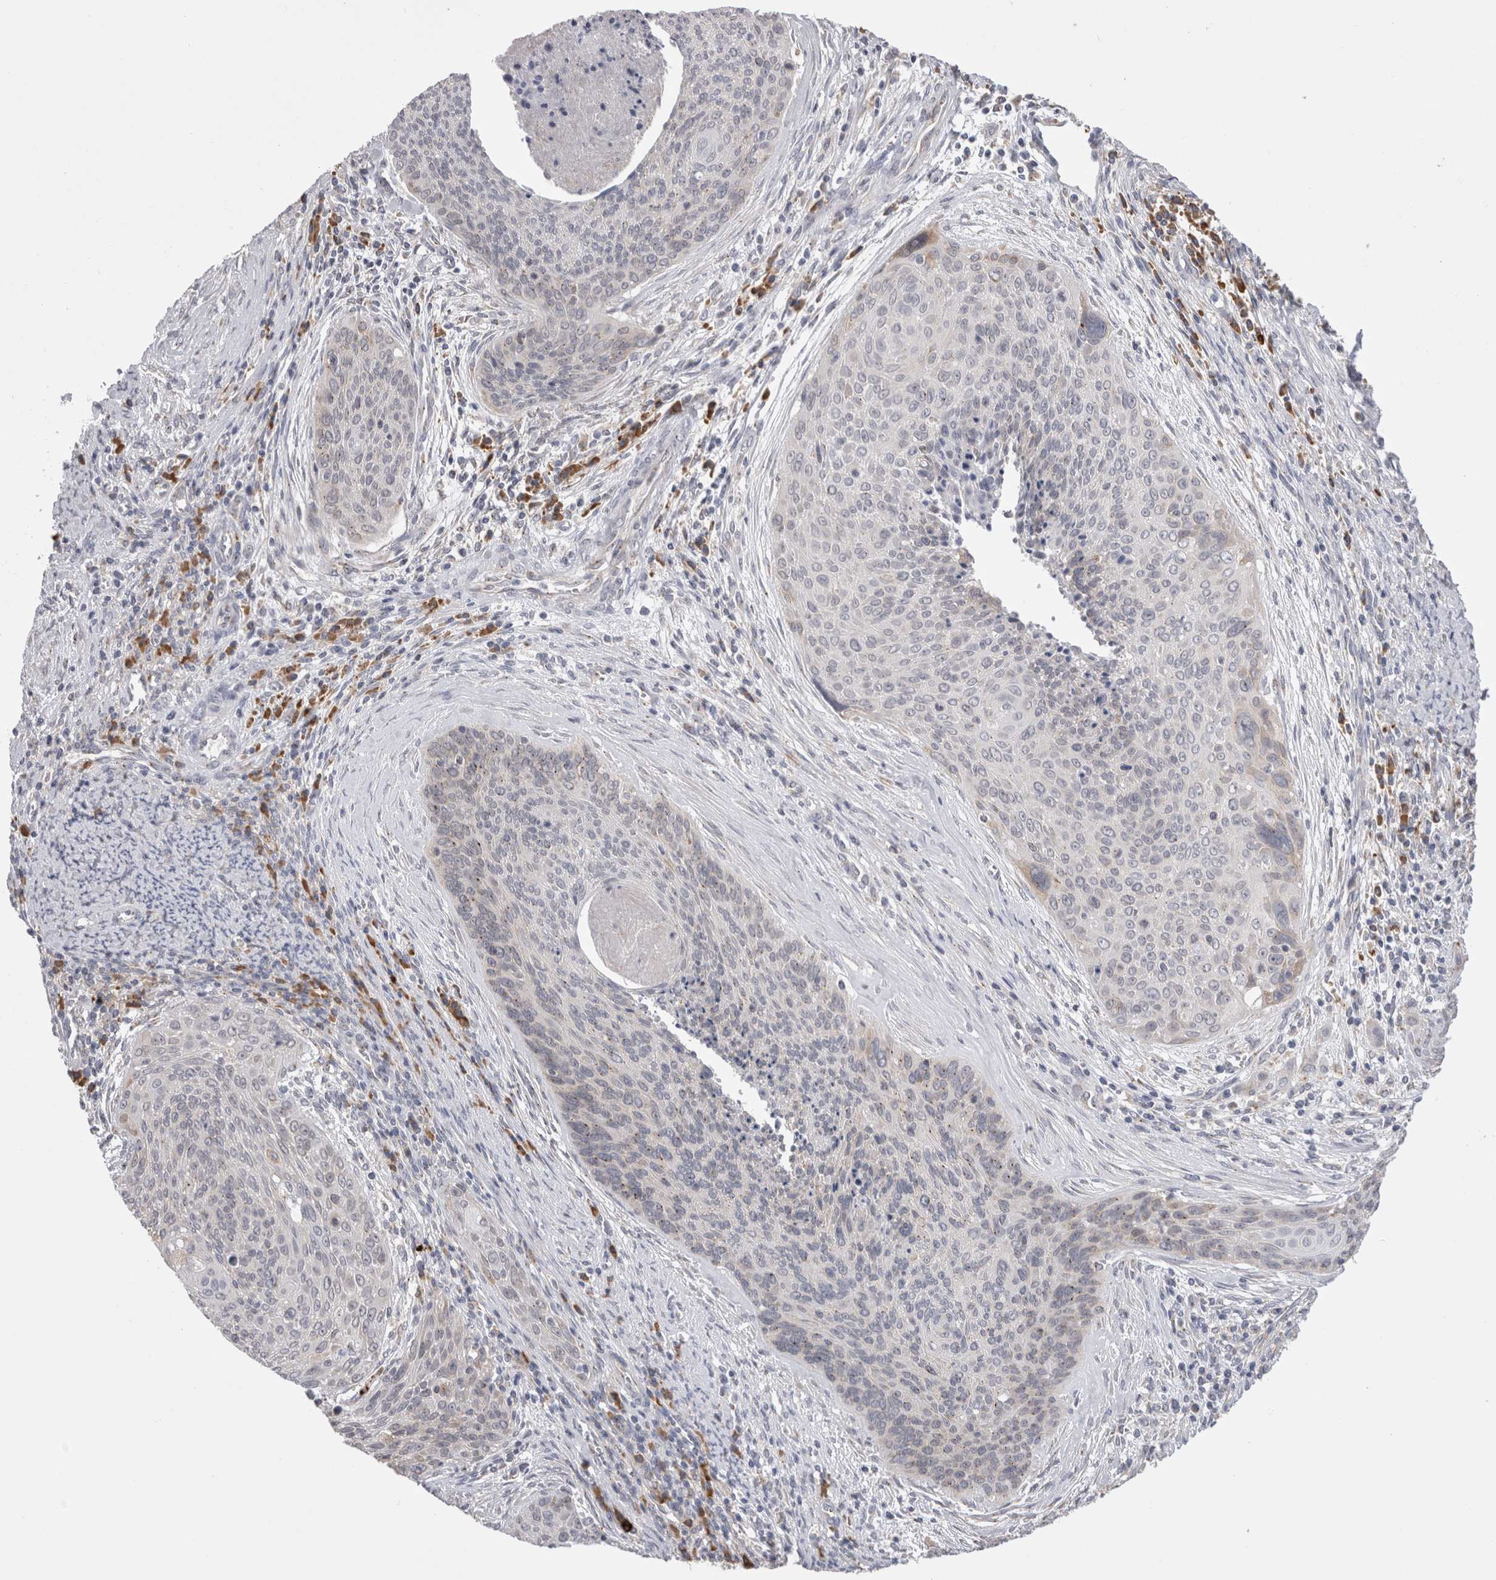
{"staining": {"intensity": "negative", "quantity": "none", "location": "none"}, "tissue": "cervical cancer", "cell_type": "Tumor cells", "image_type": "cancer", "snomed": [{"axis": "morphology", "description": "Squamous cell carcinoma, NOS"}, {"axis": "topography", "description": "Cervix"}], "caption": "The IHC micrograph has no significant staining in tumor cells of cervical cancer tissue.", "gene": "ZNF341", "patient": {"sex": "female", "age": 55}}